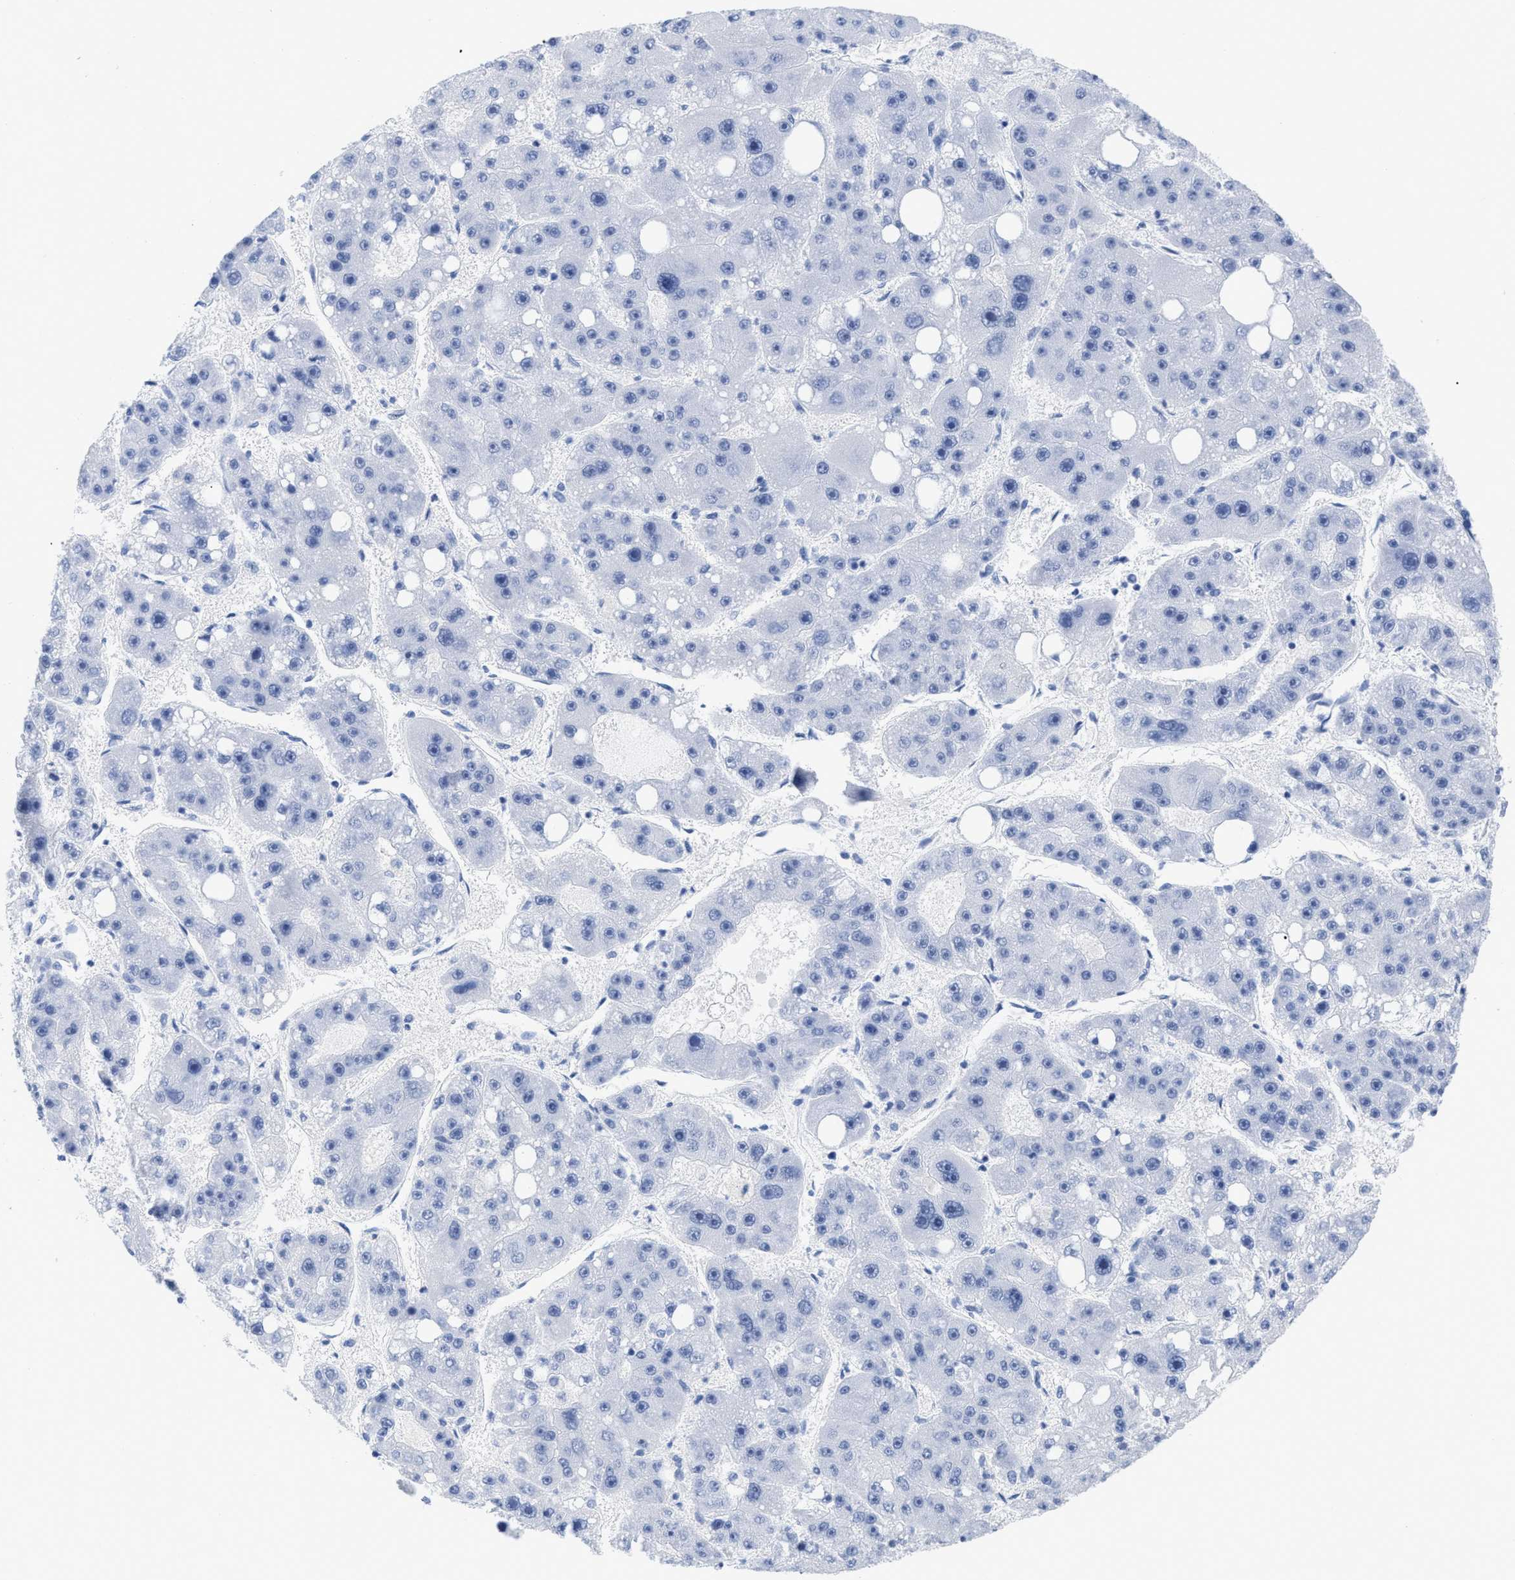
{"staining": {"intensity": "negative", "quantity": "none", "location": "none"}, "tissue": "liver cancer", "cell_type": "Tumor cells", "image_type": "cancer", "snomed": [{"axis": "morphology", "description": "Carcinoma, Hepatocellular, NOS"}, {"axis": "topography", "description": "Liver"}], "caption": "High power microscopy micrograph of an IHC image of hepatocellular carcinoma (liver), revealing no significant staining in tumor cells.", "gene": "DUSP26", "patient": {"sex": "female", "age": 61}}